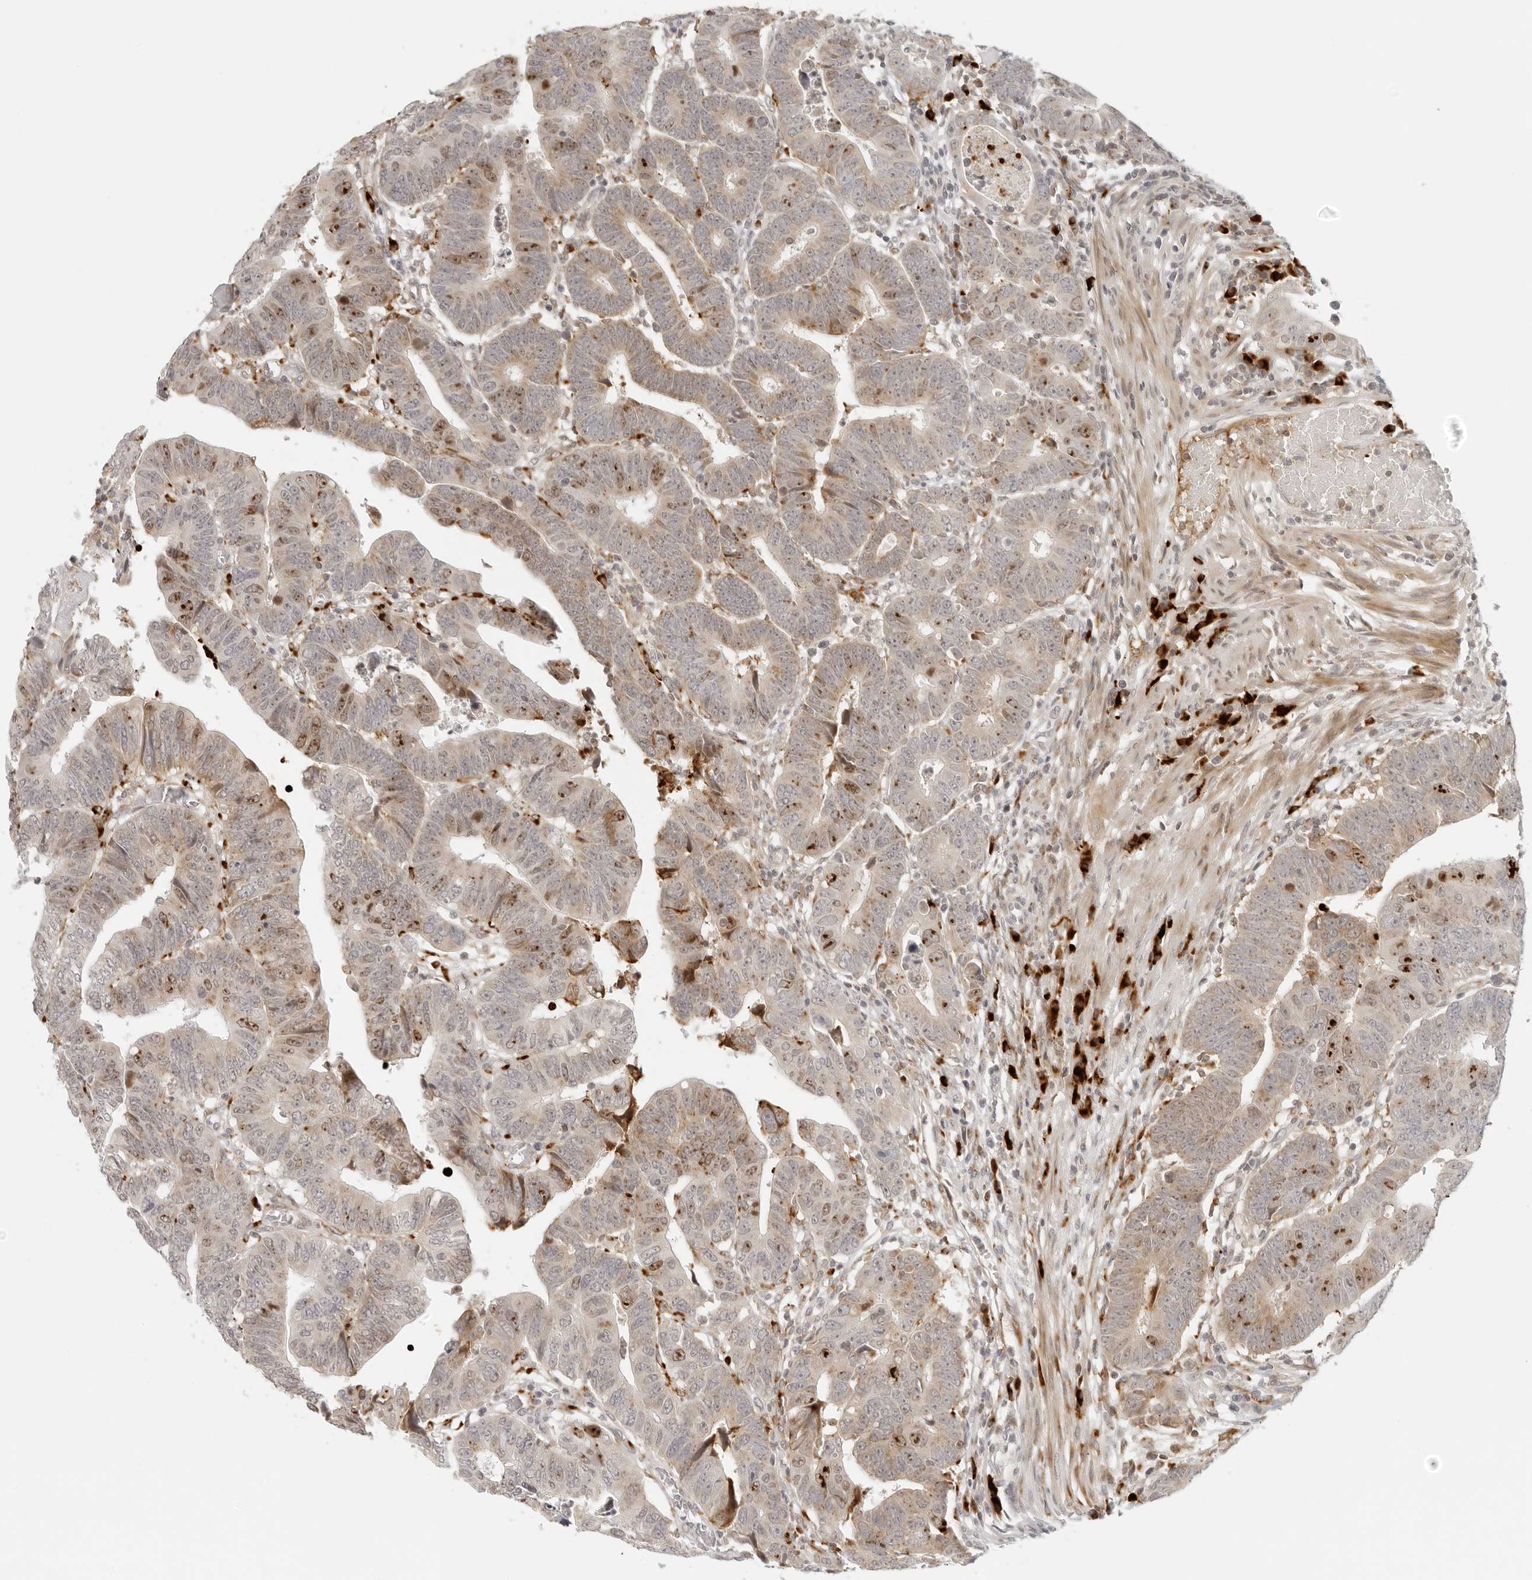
{"staining": {"intensity": "moderate", "quantity": "25%-75%", "location": "nuclear"}, "tissue": "colorectal cancer", "cell_type": "Tumor cells", "image_type": "cancer", "snomed": [{"axis": "morphology", "description": "Adenocarcinoma, NOS"}, {"axis": "topography", "description": "Rectum"}], "caption": "Immunohistochemistry staining of colorectal adenocarcinoma, which displays medium levels of moderate nuclear expression in about 25%-75% of tumor cells indicating moderate nuclear protein expression. The staining was performed using DAB (3,3'-diaminobenzidine) (brown) for protein detection and nuclei were counterstained in hematoxylin (blue).", "gene": "ZNF678", "patient": {"sex": "female", "age": 65}}